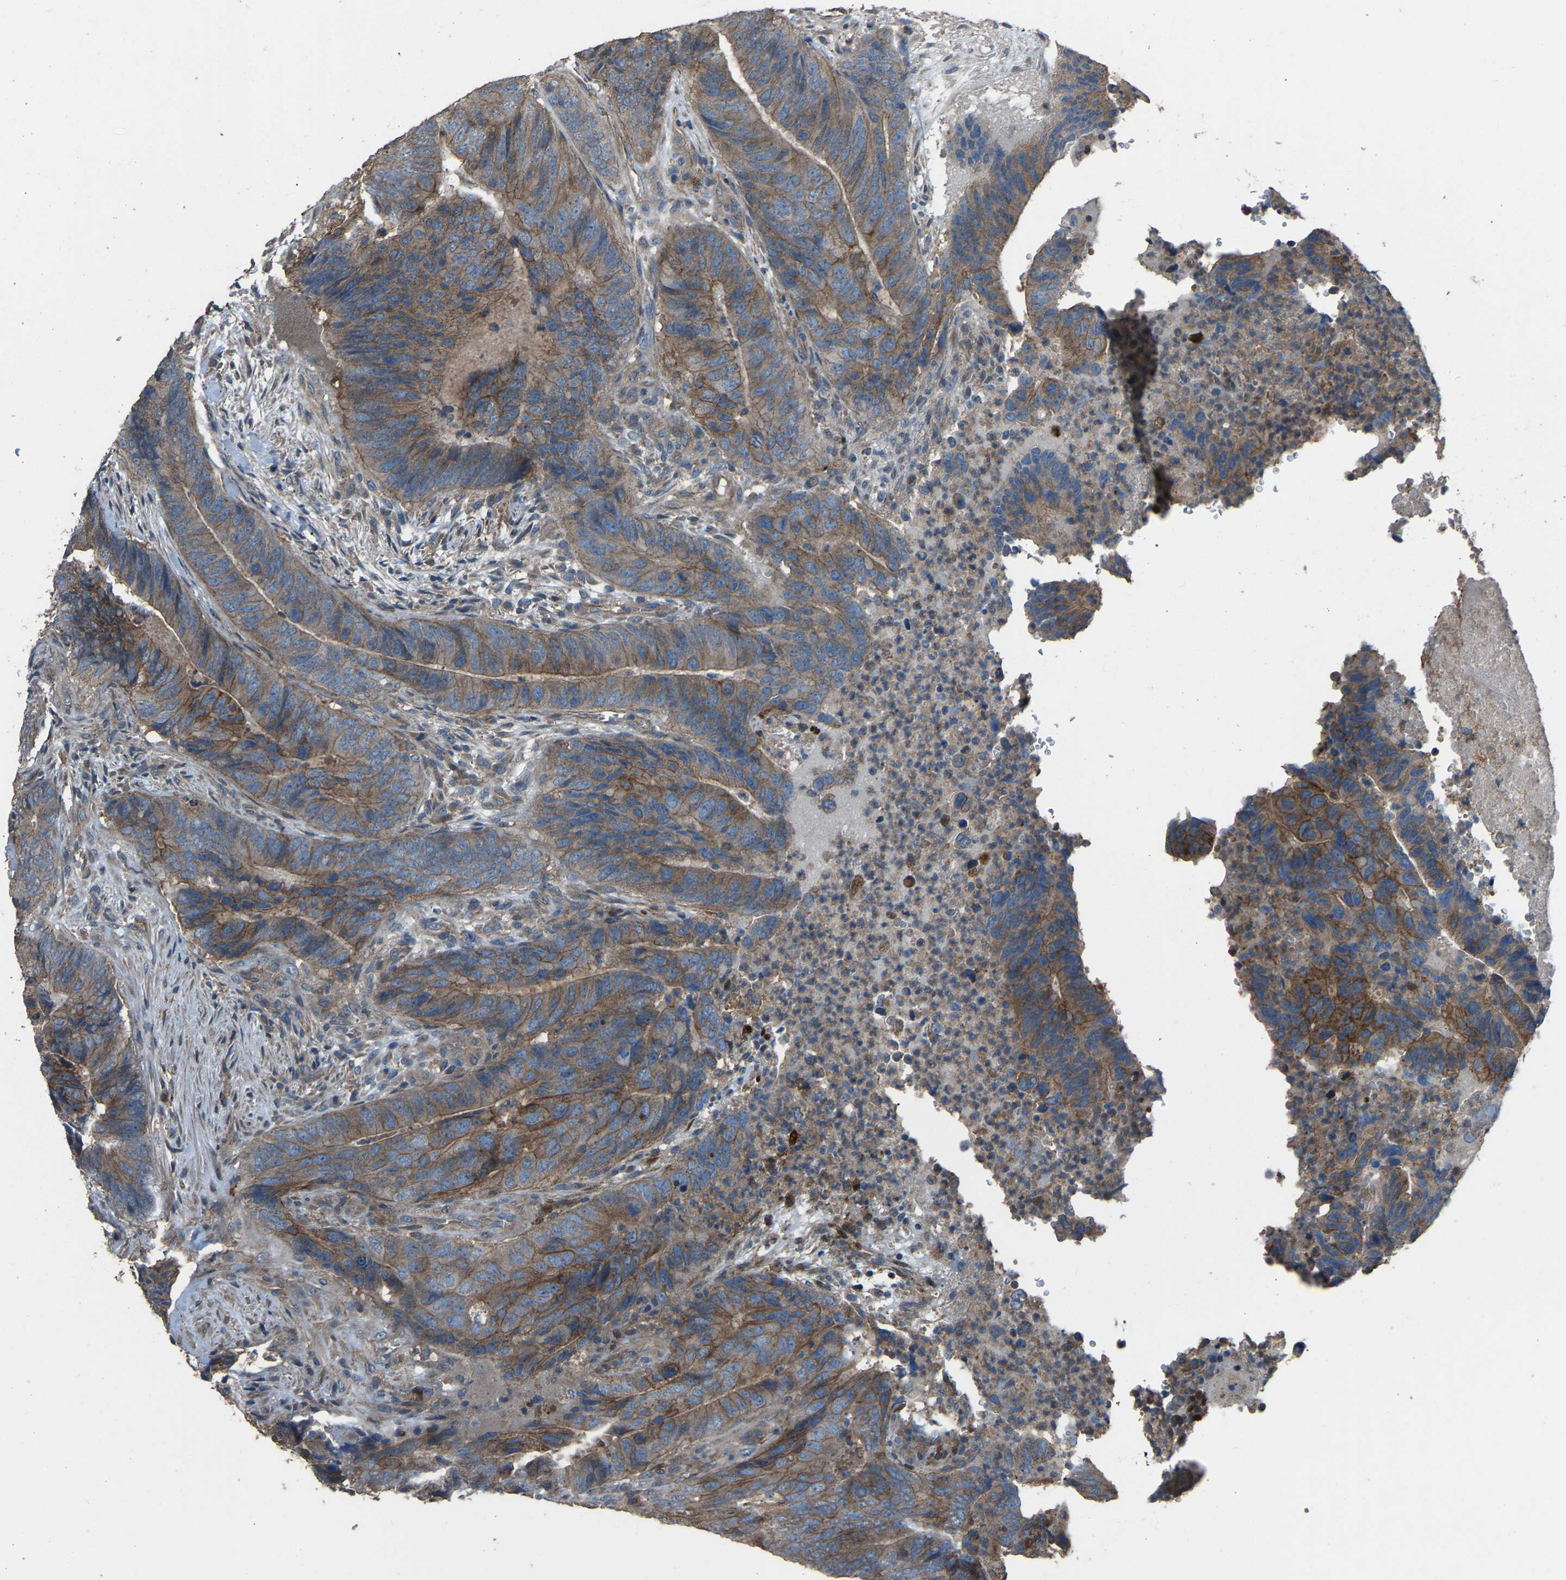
{"staining": {"intensity": "weak", "quantity": ">75%", "location": "cytoplasmic/membranous"}, "tissue": "colorectal cancer", "cell_type": "Tumor cells", "image_type": "cancer", "snomed": [{"axis": "morphology", "description": "Adenocarcinoma, NOS"}, {"axis": "topography", "description": "Colon"}], "caption": "Brown immunohistochemical staining in adenocarcinoma (colorectal) reveals weak cytoplasmic/membranous staining in about >75% of tumor cells.", "gene": "SLC4A2", "patient": {"sex": "male", "age": 56}}